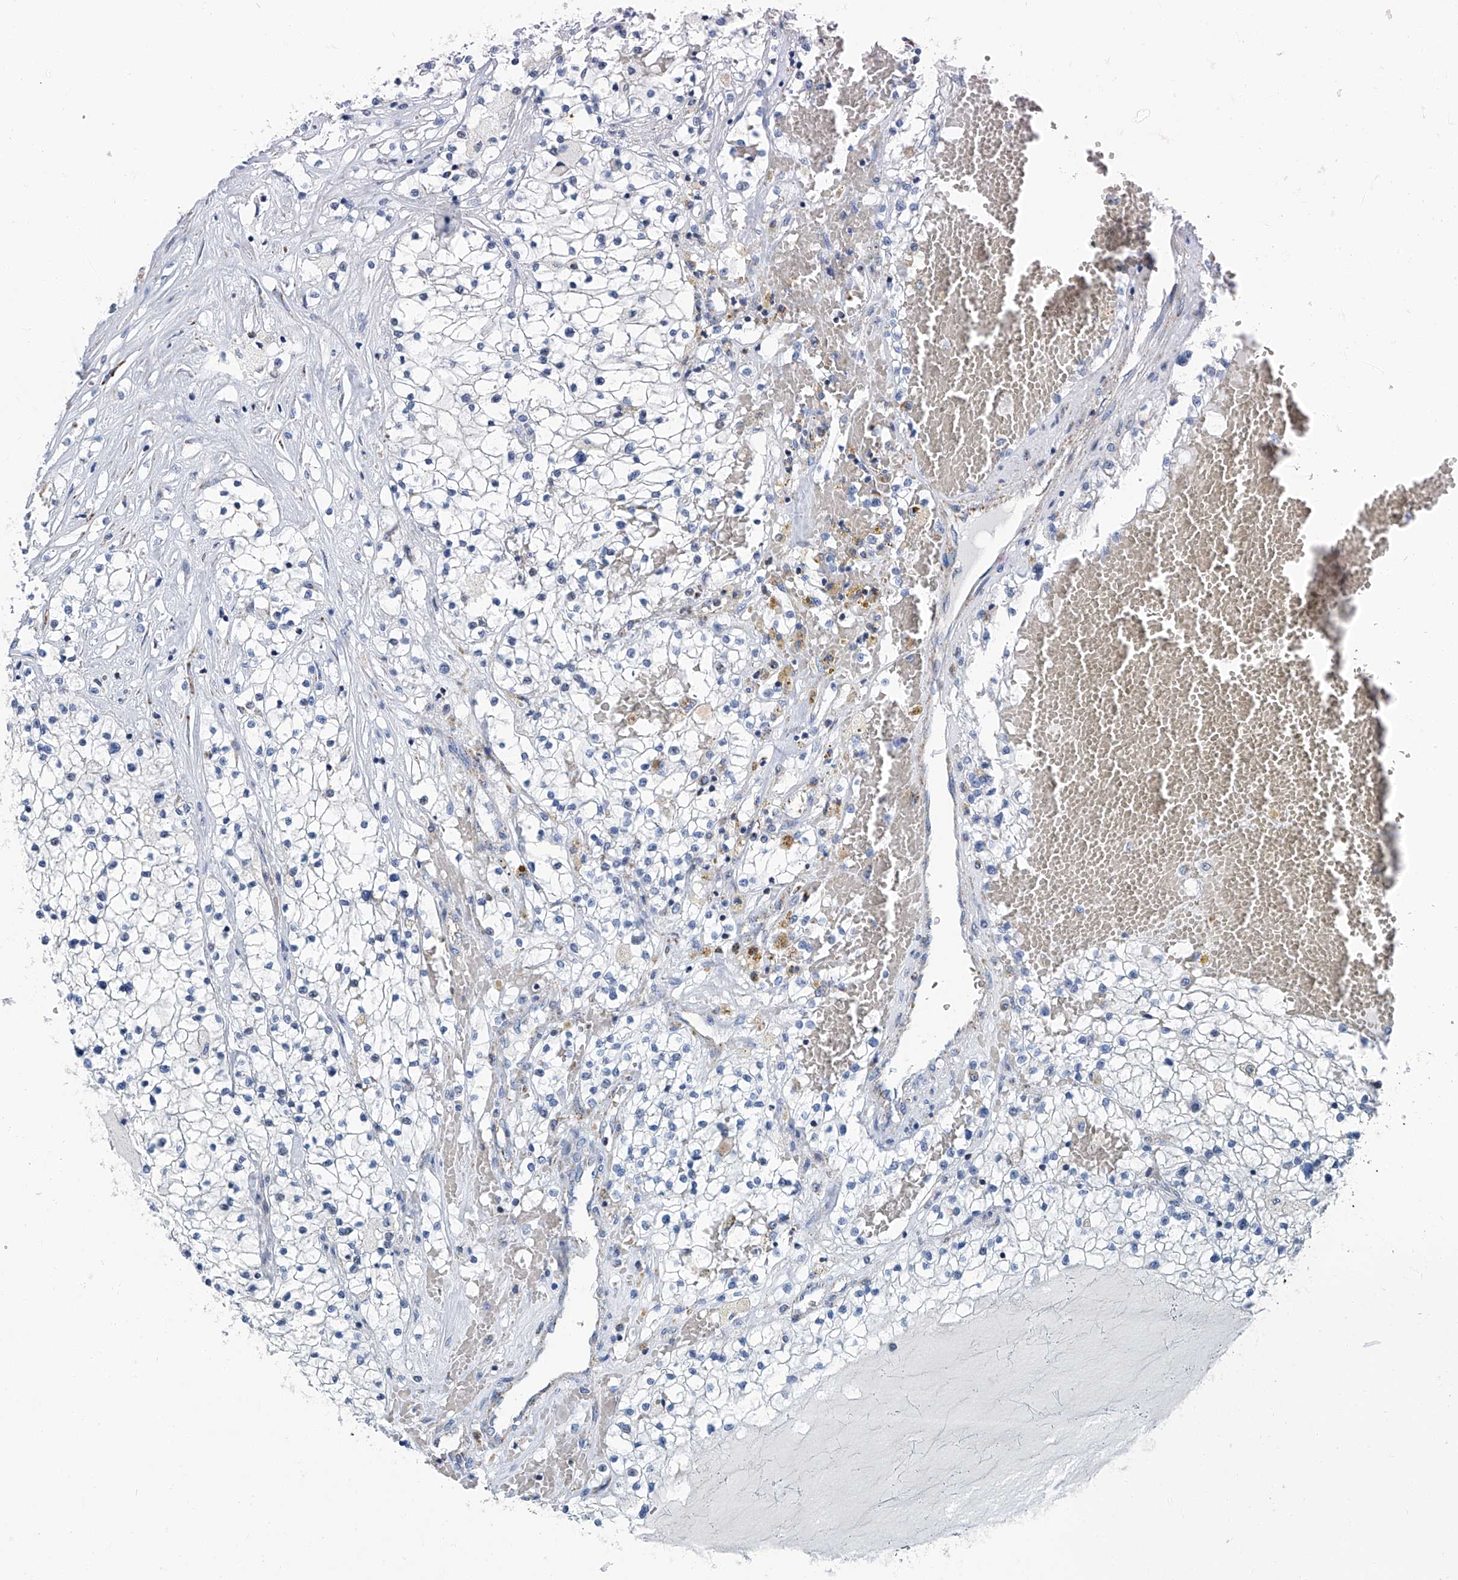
{"staining": {"intensity": "negative", "quantity": "none", "location": "none"}, "tissue": "renal cancer", "cell_type": "Tumor cells", "image_type": "cancer", "snomed": [{"axis": "morphology", "description": "Normal tissue, NOS"}, {"axis": "morphology", "description": "Adenocarcinoma, NOS"}, {"axis": "topography", "description": "Kidney"}], "caption": "An immunohistochemistry image of renal cancer (adenocarcinoma) is shown. There is no staining in tumor cells of renal cancer (adenocarcinoma).", "gene": "MT-ND1", "patient": {"sex": "male", "age": 68}}